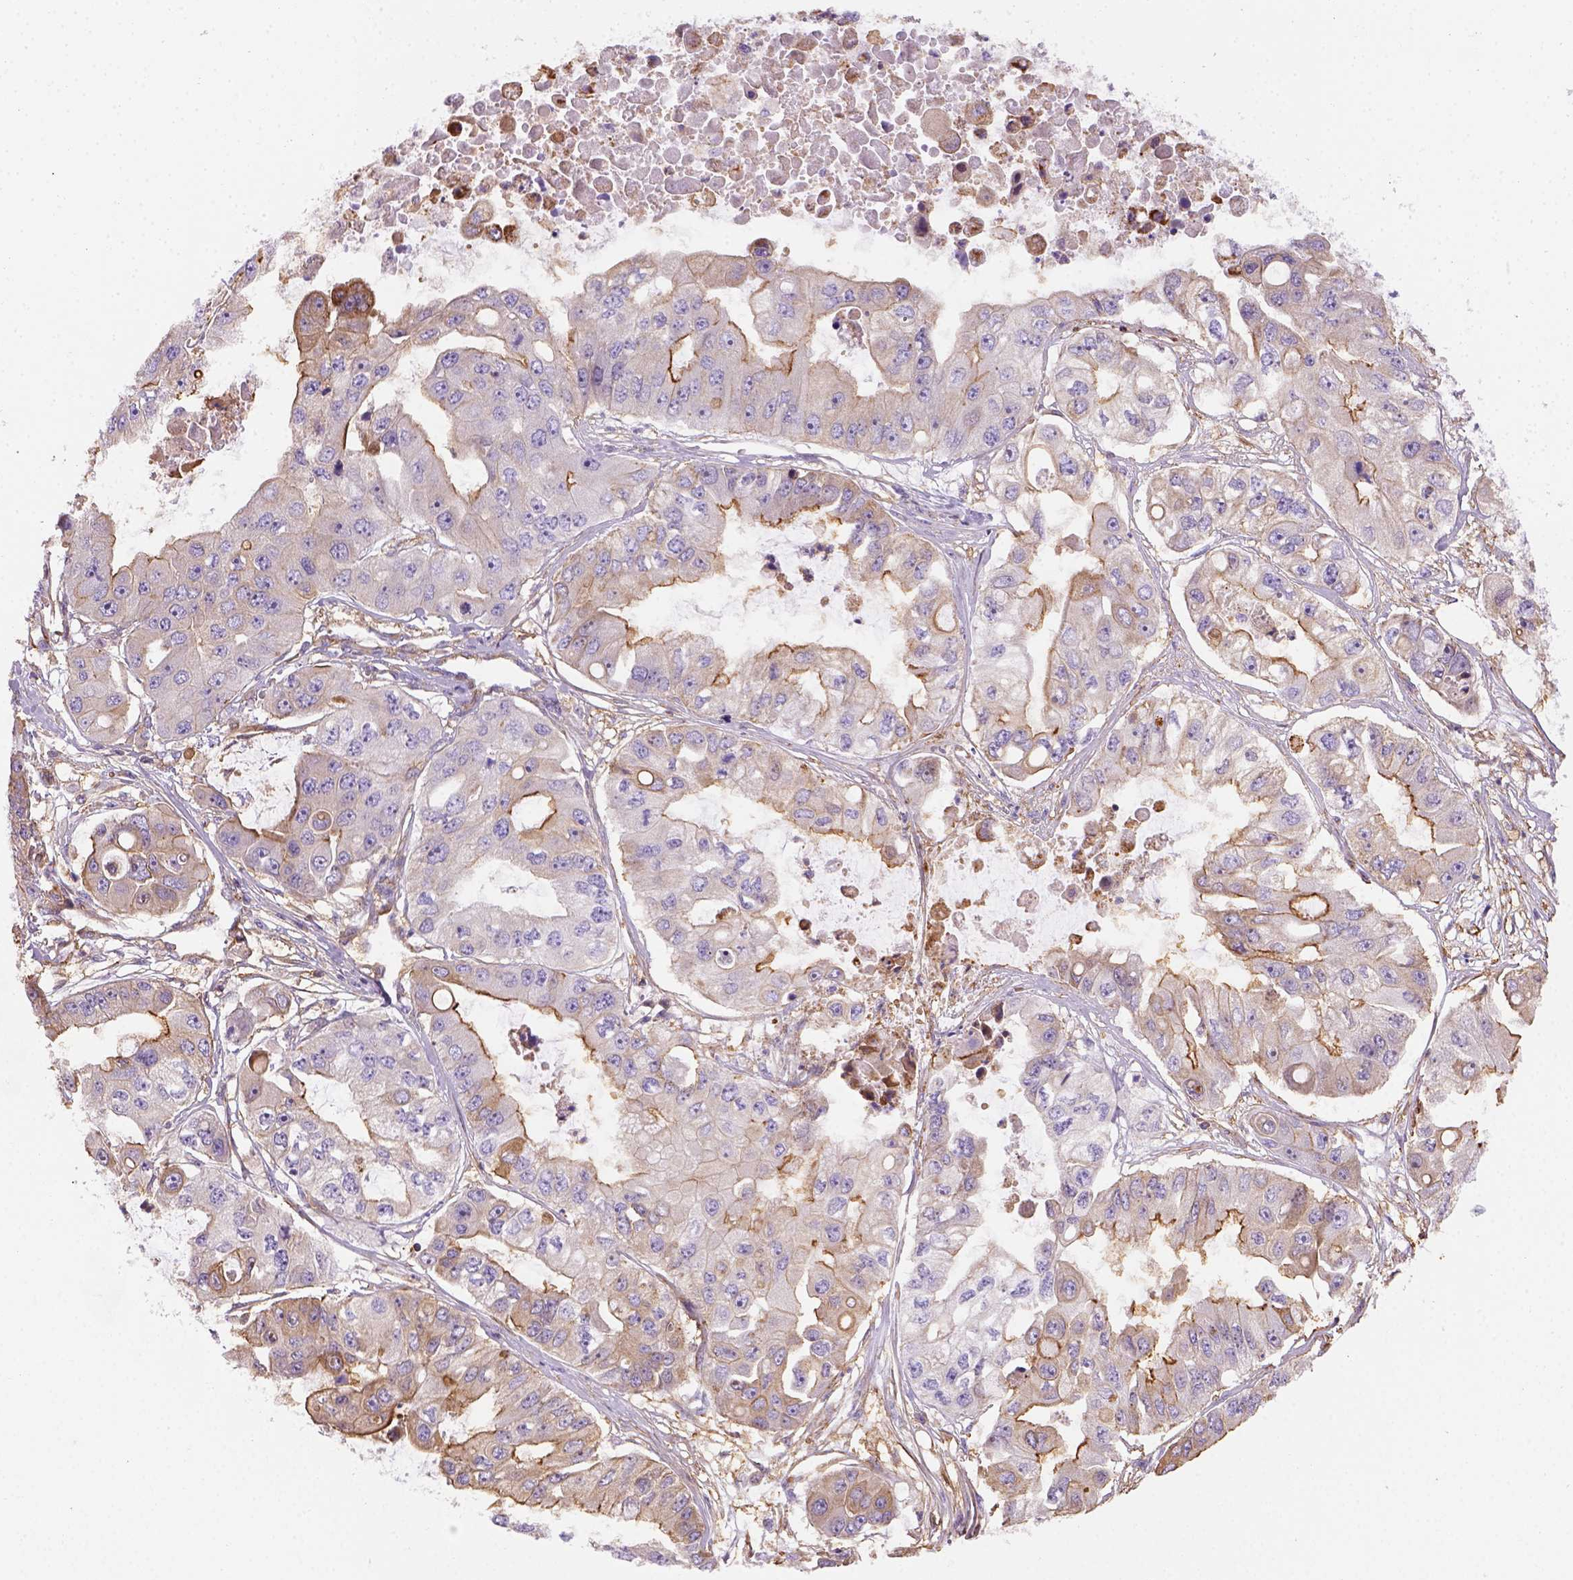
{"staining": {"intensity": "strong", "quantity": "<25%", "location": "cytoplasmic/membranous"}, "tissue": "ovarian cancer", "cell_type": "Tumor cells", "image_type": "cancer", "snomed": [{"axis": "morphology", "description": "Cystadenocarcinoma, serous, NOS"}, {"axis": "topography", "description": "Ovary"}], "caption": "About <25% of tumor cells in human ovarian cancer display strong cytoplasmic/membranous protein expression as visualized by brown immunohistochemical staining.", "gene": "GPRC5D", "patient": {"sex": "female", "age": 56}}